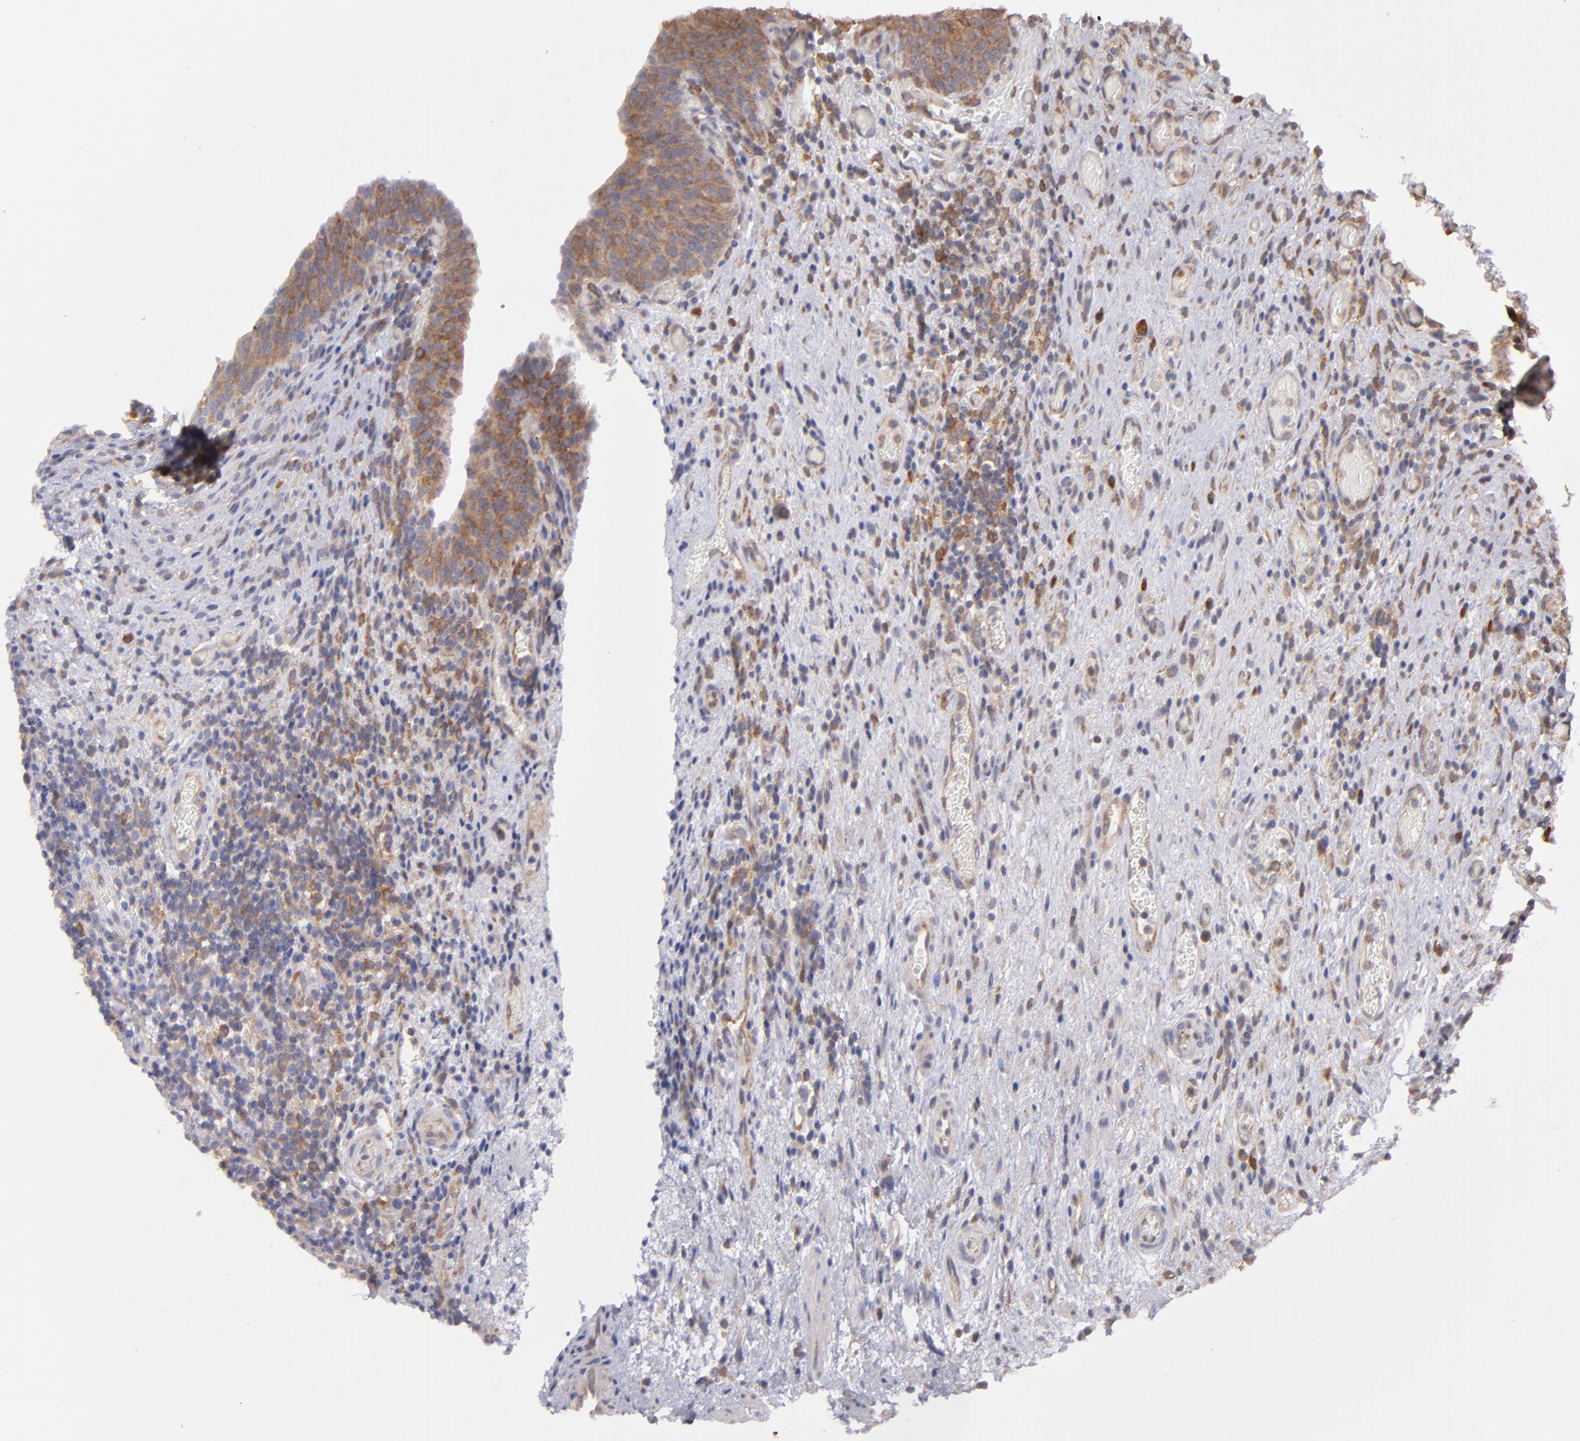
{"staining": {"intensity": "moderate", "quantity": "25%-75%", "location": "cytoplasmic/membranous"}, "tissue": "urinary bladder", "cell_type": "Urothelial cells", "image_type": "normal", "snomed": [{"axis": "morphology", "description": "Normal tissue, NOS"}, {"axis": "morphology", "description": "Urothelial carcinoma, High grade"}, {"axis": "topography", "description": "Urinary bladder"}], "caption": "High-magnification brightfield microscopy of unremarkable urinary bladder stained with DAB (brown) and counterstained with hematoxylin (blue). urothelial cells exhibit moderate cytoplasmic/membranous positivity is seen in approximately25%-75% of cells.", "gene": "IFIH1", "patient": {"sex": "male", "age": 51}}